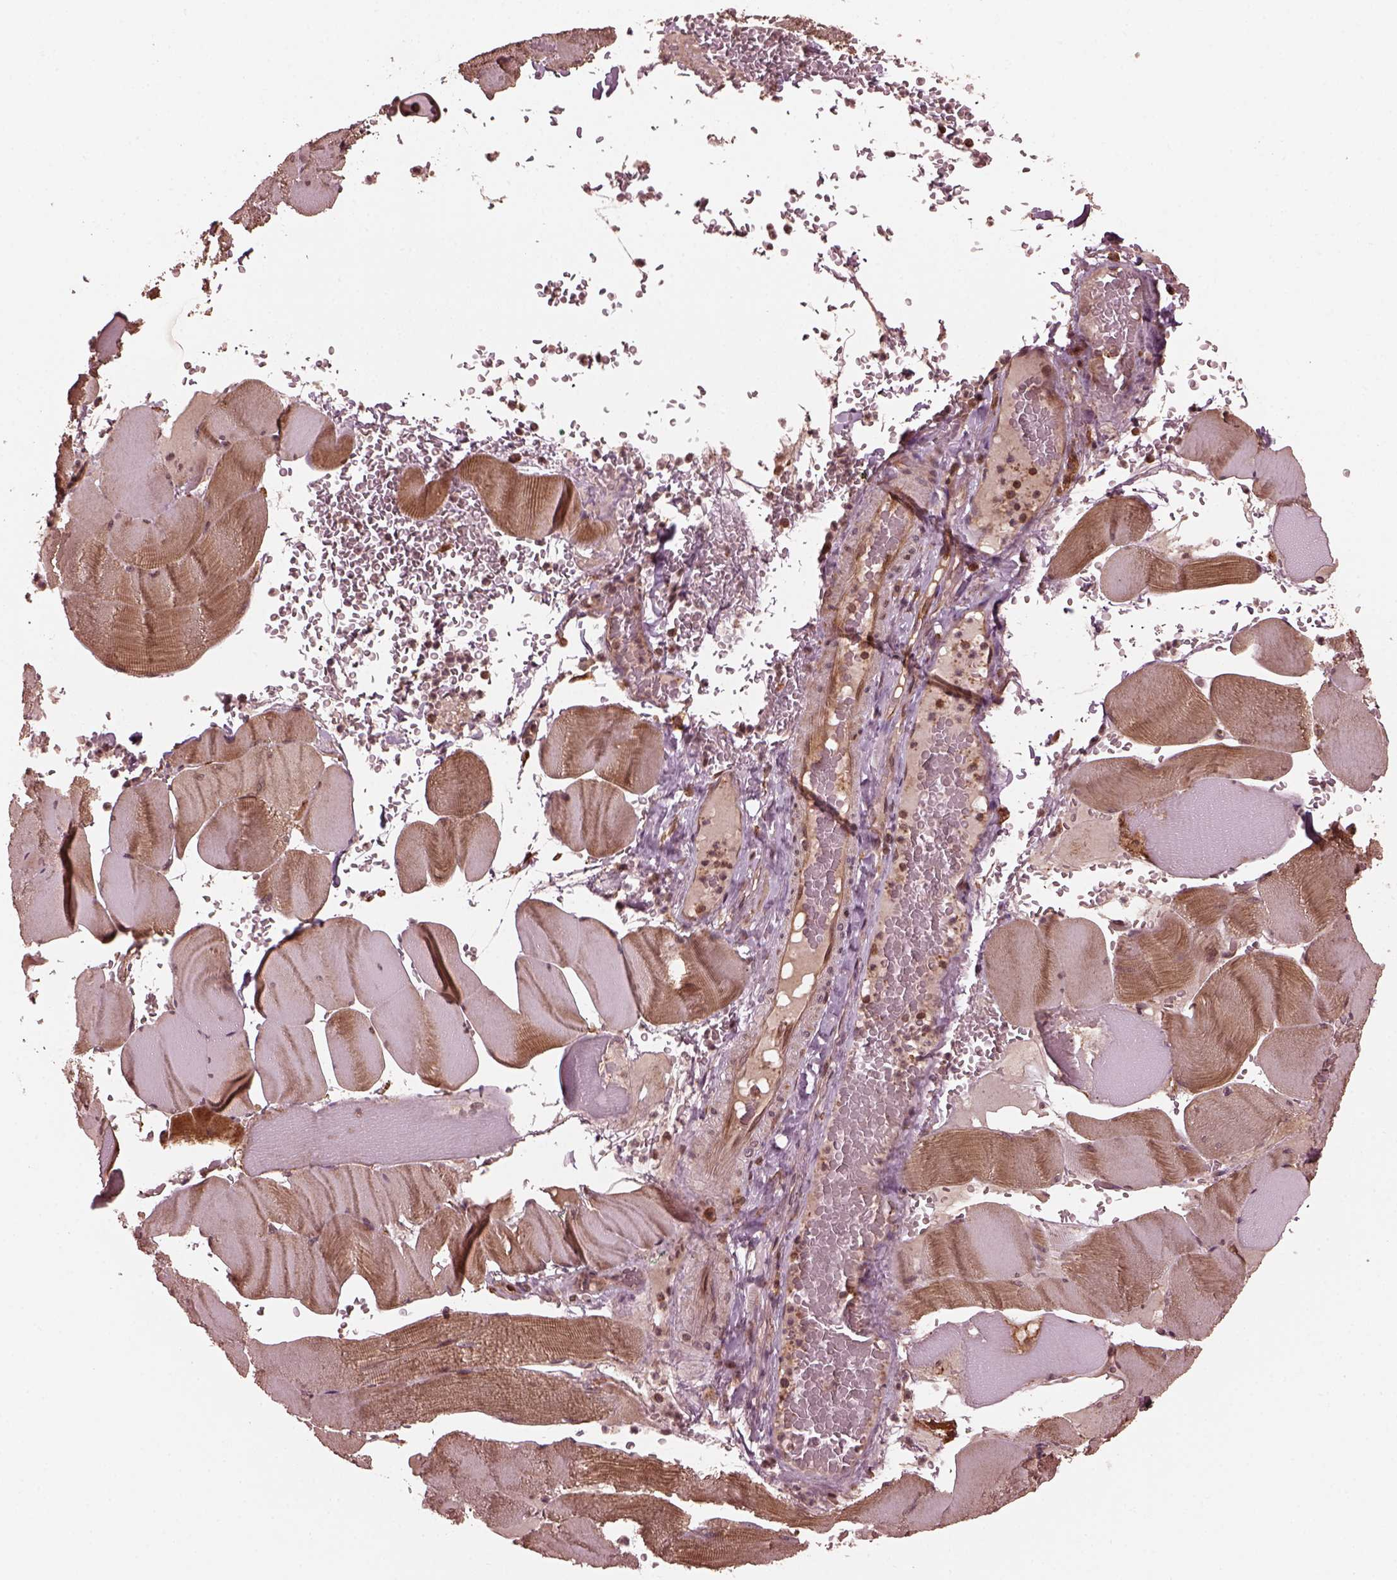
{"staining": {"intensity": "moderate", "quantity": ">75%", "location": "cytoplasmic/membranous"}, "tissue": "skeletal muscle", "cell_type": "Myocytes", "image_type": "normal", "snomed": [{"axis": "morphology", "description": "Normal tissue, NOS"}, {"axis": "topography", "description": "Skeletal muscle"}], "caption": "Benign skeletal muscle was stained to show a protein in brown. There is medium levels of moderate cytoplasmic/membranous staining in approximately >75% of myocytes. Using DAB (3,3'-diaminobenzidine) (brown) and hematoxylin (blue) stains, captured at high magnification using brightfield microscopy.", "gene": "ZNF292", "patient": {"sex": "male", "age": 56}}